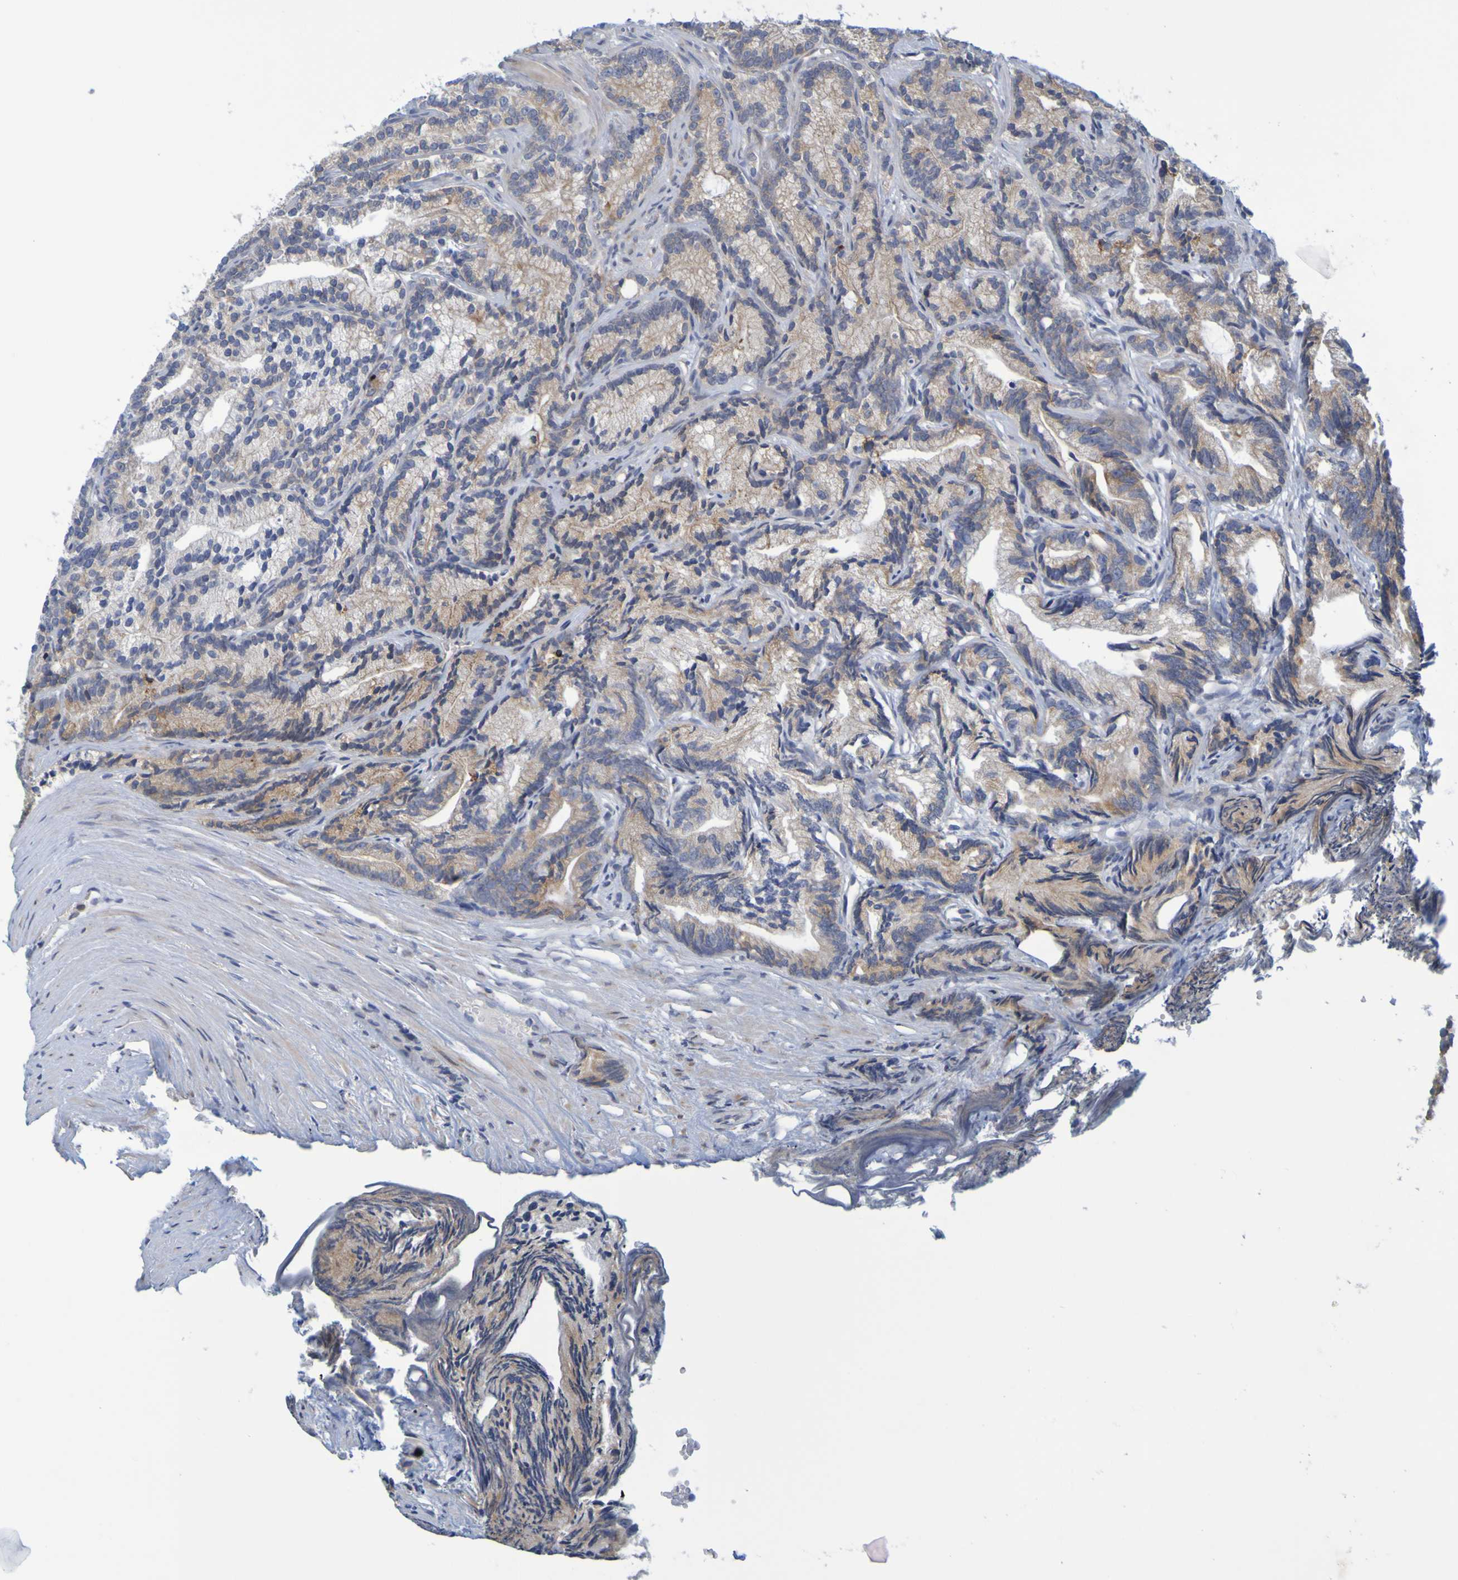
{"staining": {"intensity": "moderate", "quantity": "25%-75%", "location": "cytoplasmic/membranous"}, "tissue": "prostate cancer", "cell_type": "Tumor cells", "image_type": "cancer", "snomed": [{"axis": "morphology", "description": "Adenocarcinoma, Low grade"}, {"axis": "topography", "description": "Prostate"}], "caption": "Immunohistochemical staining of human prostate cancer (adenocarcinoma (low-grade)) displays medium levels of moderate cytoplasmic/membranous protein staining in about 25%-75% of tumor cells.", "gene": "SIL1", "patient": {"sex": "male", "age": 89}}